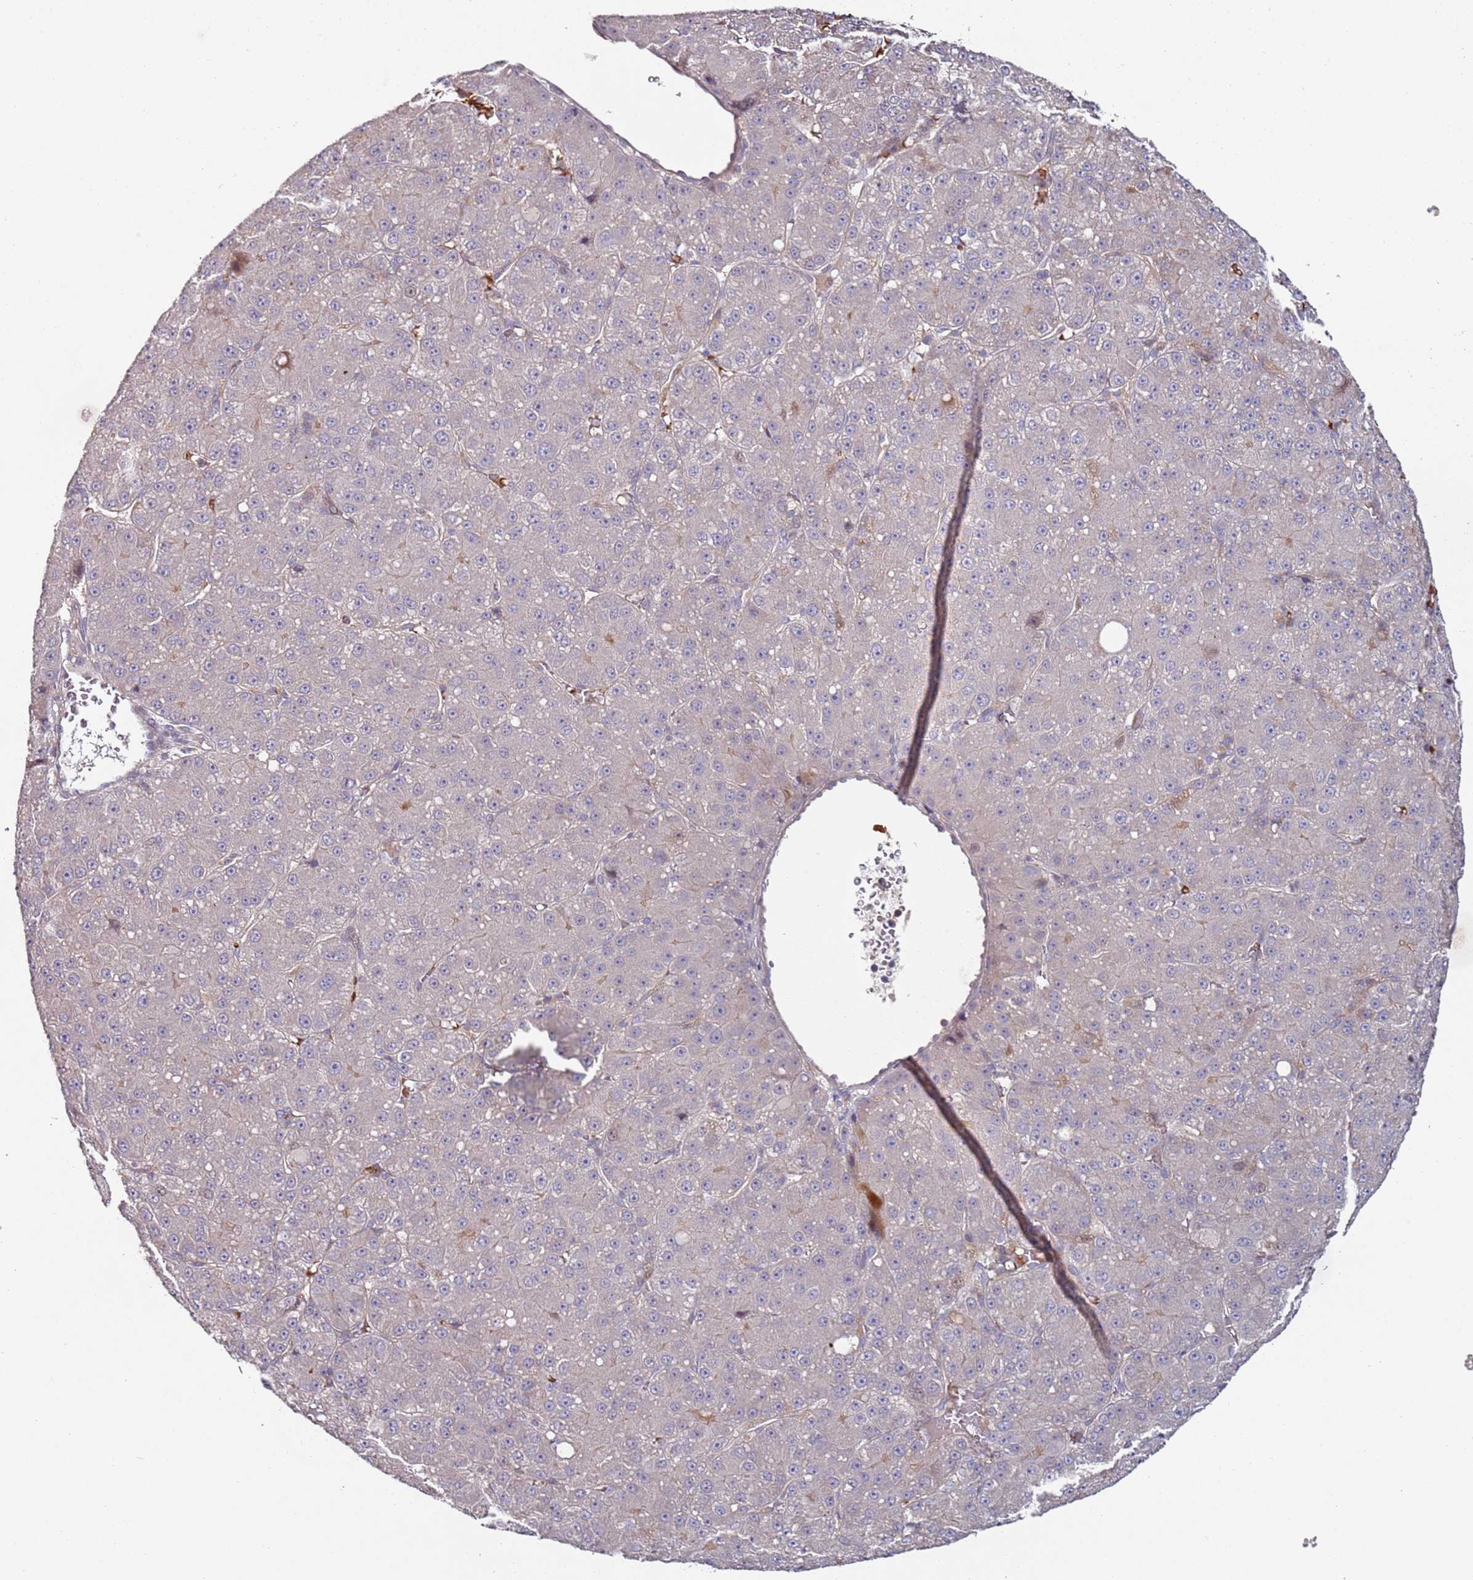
{"staining": {"intensity": "negative", "quantity": "none", "location": "none"}, "tissue": "liver cancer", "cell_type": "Tumor cells", "image_type": "cancer", "snomed": [{"axis": "morphology", "description": "Carcinoma, Hepatocellular, NOS"}, {"axis": "topography", "description": "Liver"}], "caption": "DAB immunohistochemical staining of liver cancer reveals no significant expression in tumor cells.", "gene": "LACC1", "patient": {"sex": "male", "age": 67}}